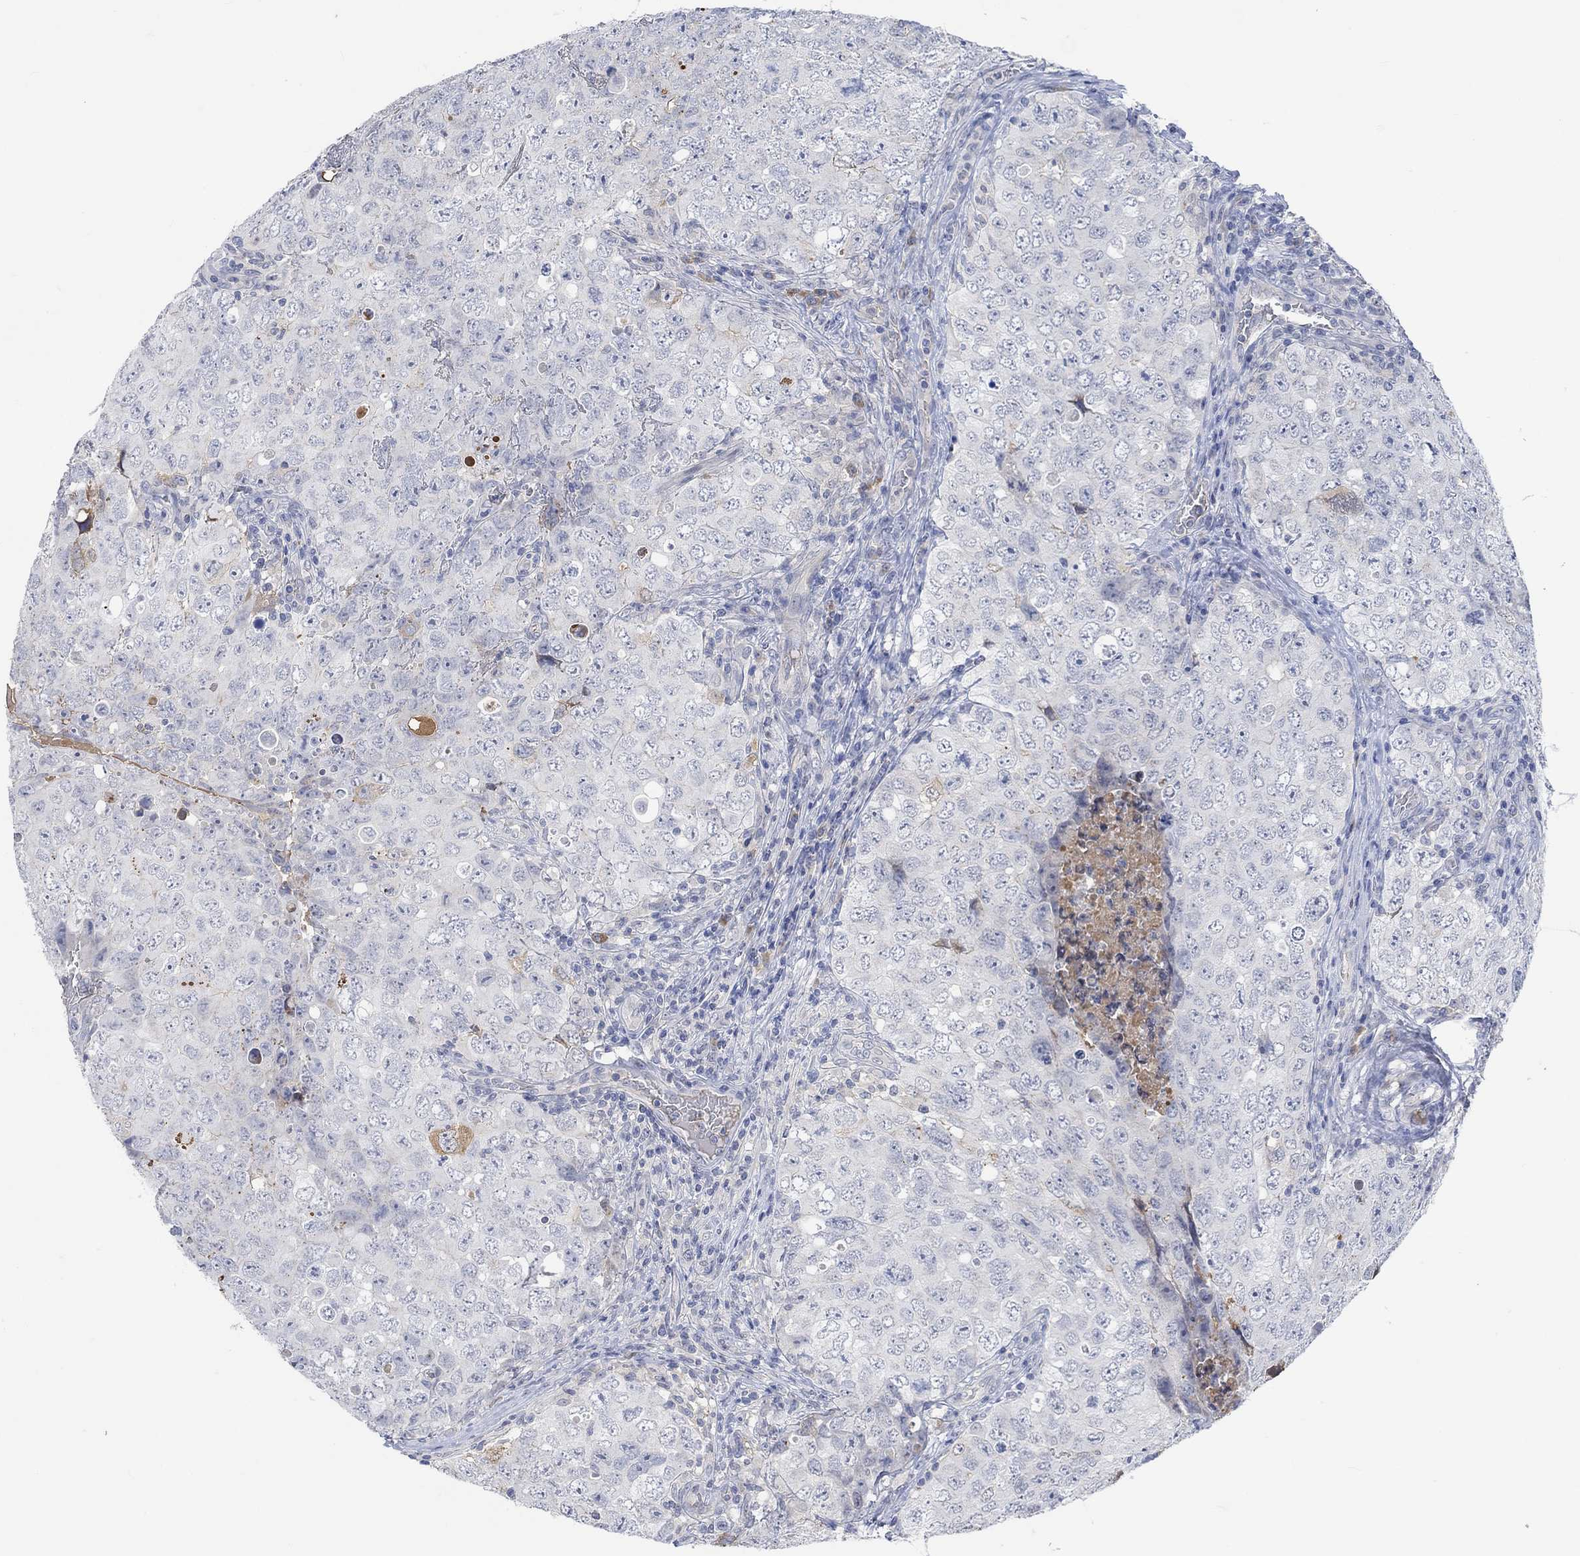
{"staining": {"intensity": "negative", "quantity": "none", "location": "none"}, "tissue": "testis cancer", "cell_type": "Tumor cells", "image_type": "cancer", "snomed": [{"axis": "morphology", "description": "Seminoma, NOS"}, {"axis": "topography", "description": "Testis"}], "caption": "Human testis cancer (seminoma) stained for a protein using IHC demonstrates no staining in tumor cells.", "gene": "MSTN", "patient": {"sex": "male", "age": 34}}